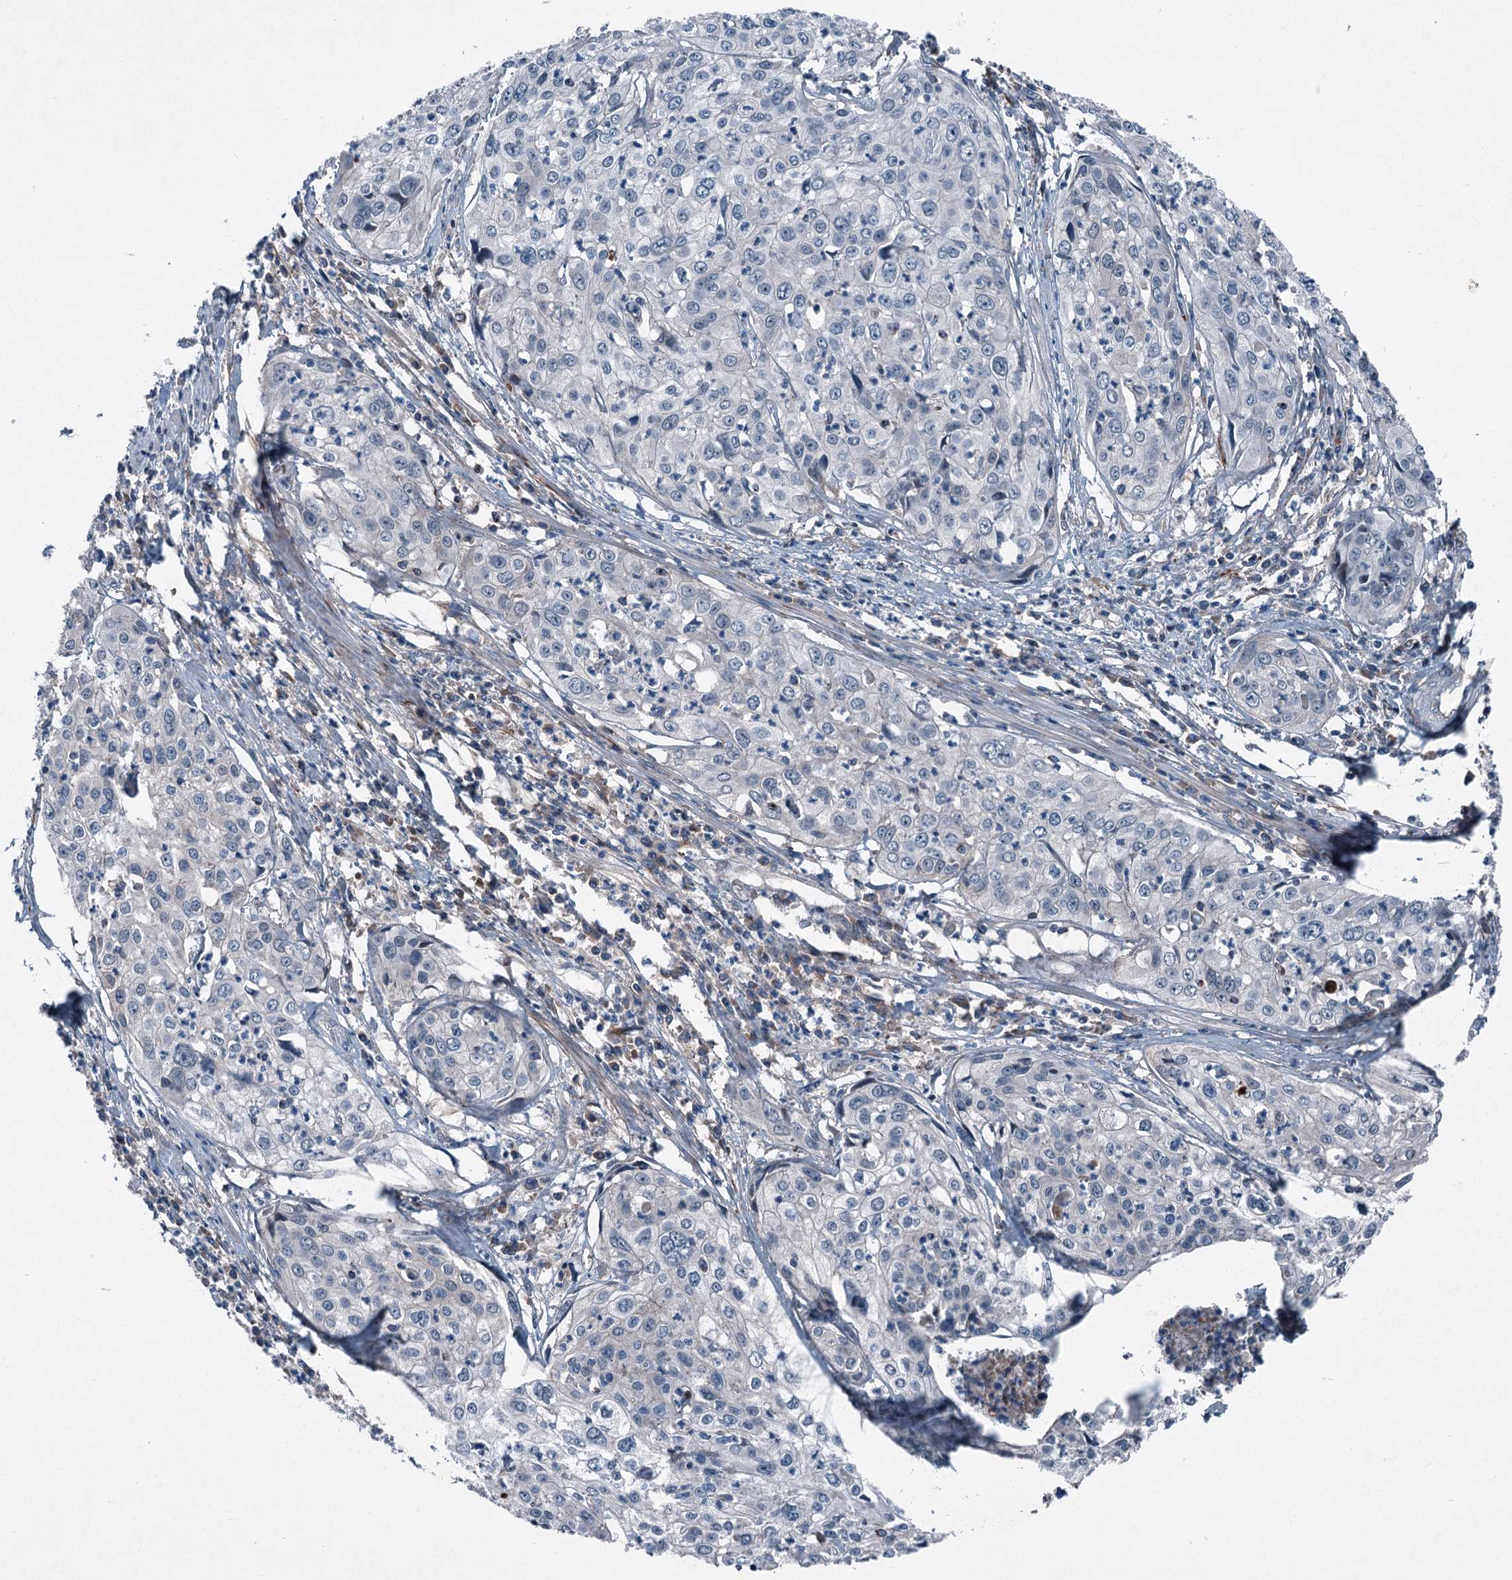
{"staining": {"intensity": "negative", "quantity": "none", "location": "none"}, "tissue": "cervical cancer", "cell_type": "Tumor cells", "image_type": "cancer", "snomed": [{"axis": "morphology", "description": "Squamous cell carcinoma, NOS"}, {"axis": "topography", "description": "Cervix"}], "caption": "Tumor cells show no significant protein positivity in cervical cancer (squamous cell carcinoma).", "gene": "SLC2A10", "patient": {"sex": "female", "age": 31}}